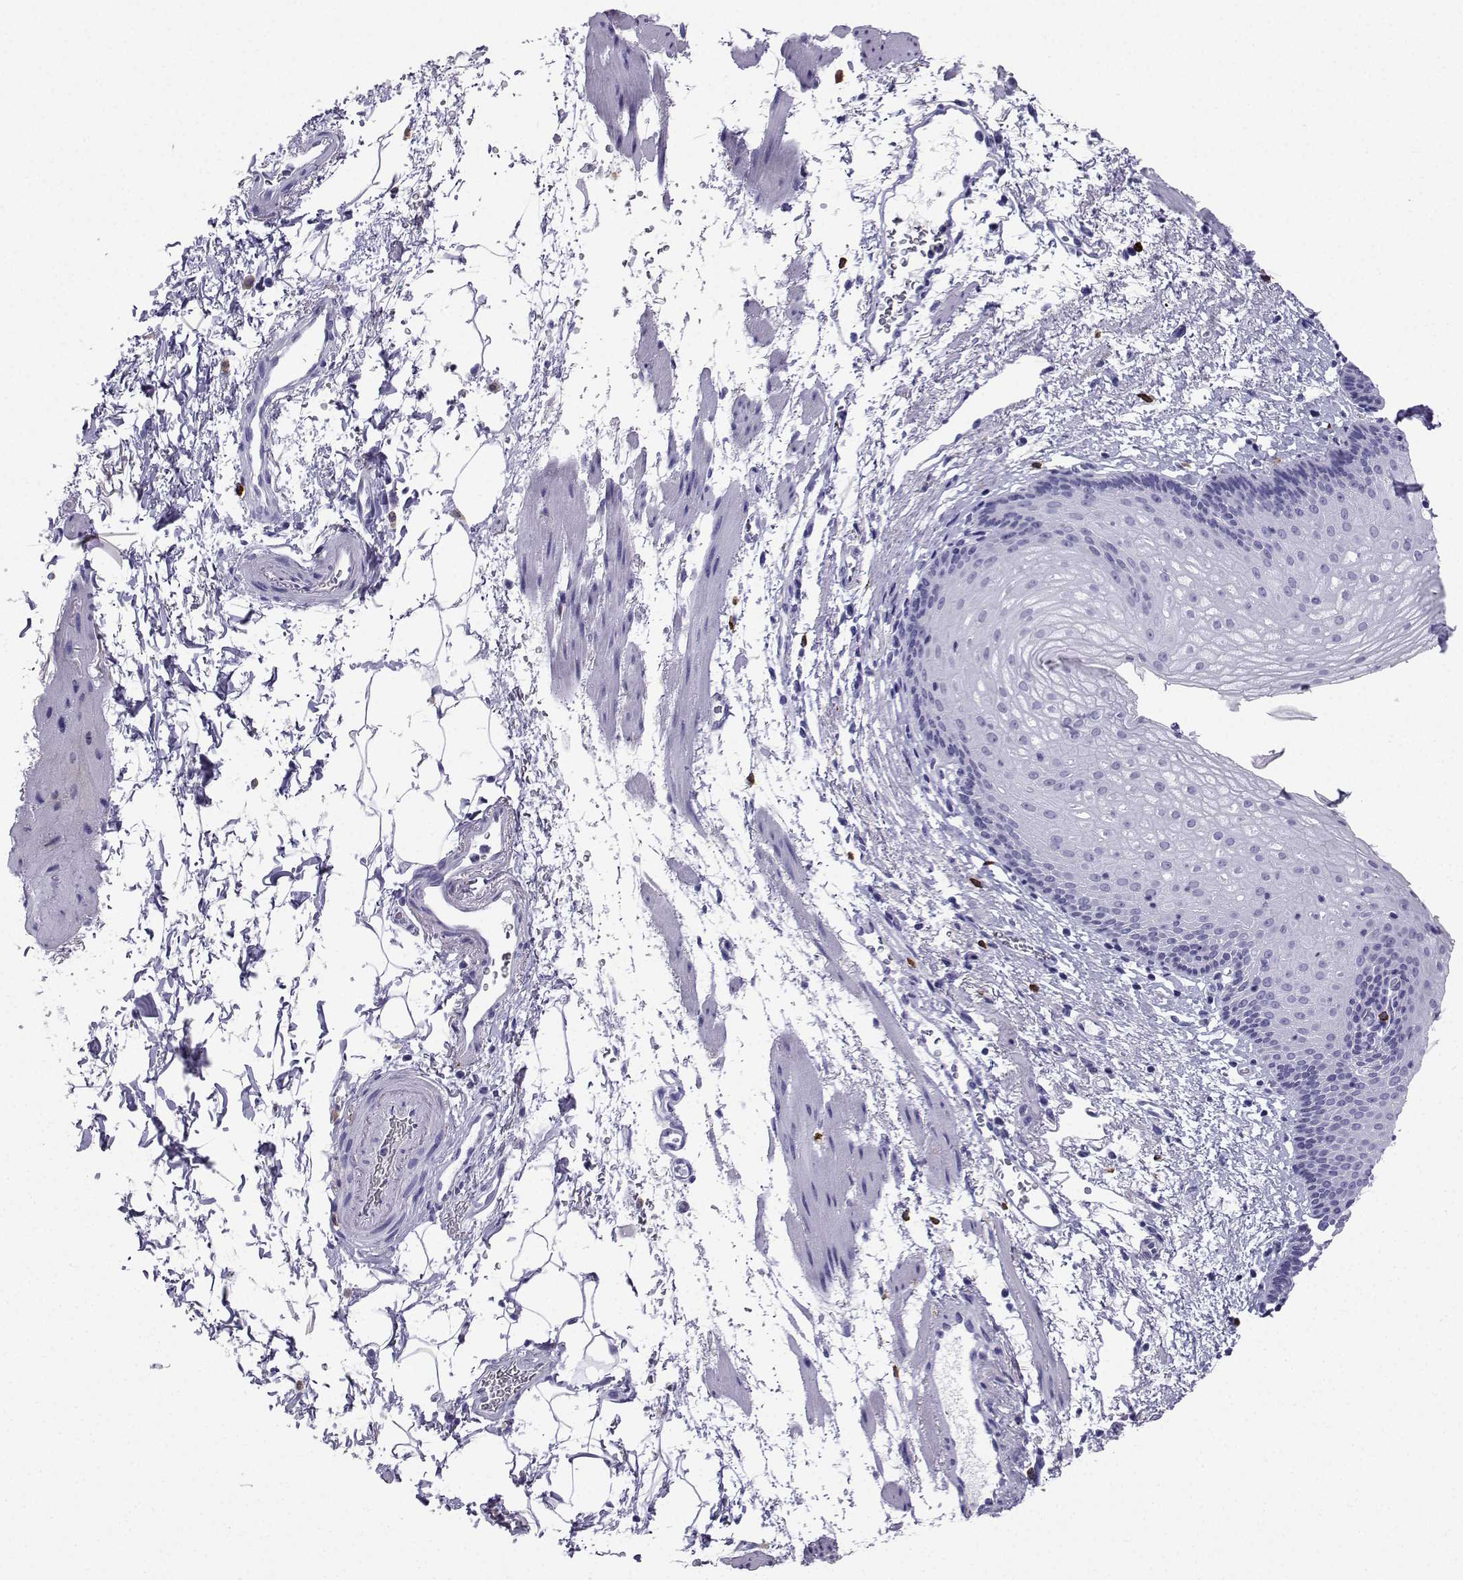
{"staining": {"intensity": "negative", "quantity": "none", "location": "none"}, "tissue": "esophagus", "cell_type": "Squamous epithelial cells", "image_type": "normal", "snomed": [{"axis": "morphology", "description": "Normal tissue, NOS"}, {"axis": "topography", "description": "Esophagus"}], "caption": "Squamous epithelial cells show no significant protein expression in benign esophagus.", "gene": "SLC18A2", "patient": {"sex": "female", "age": 64}}